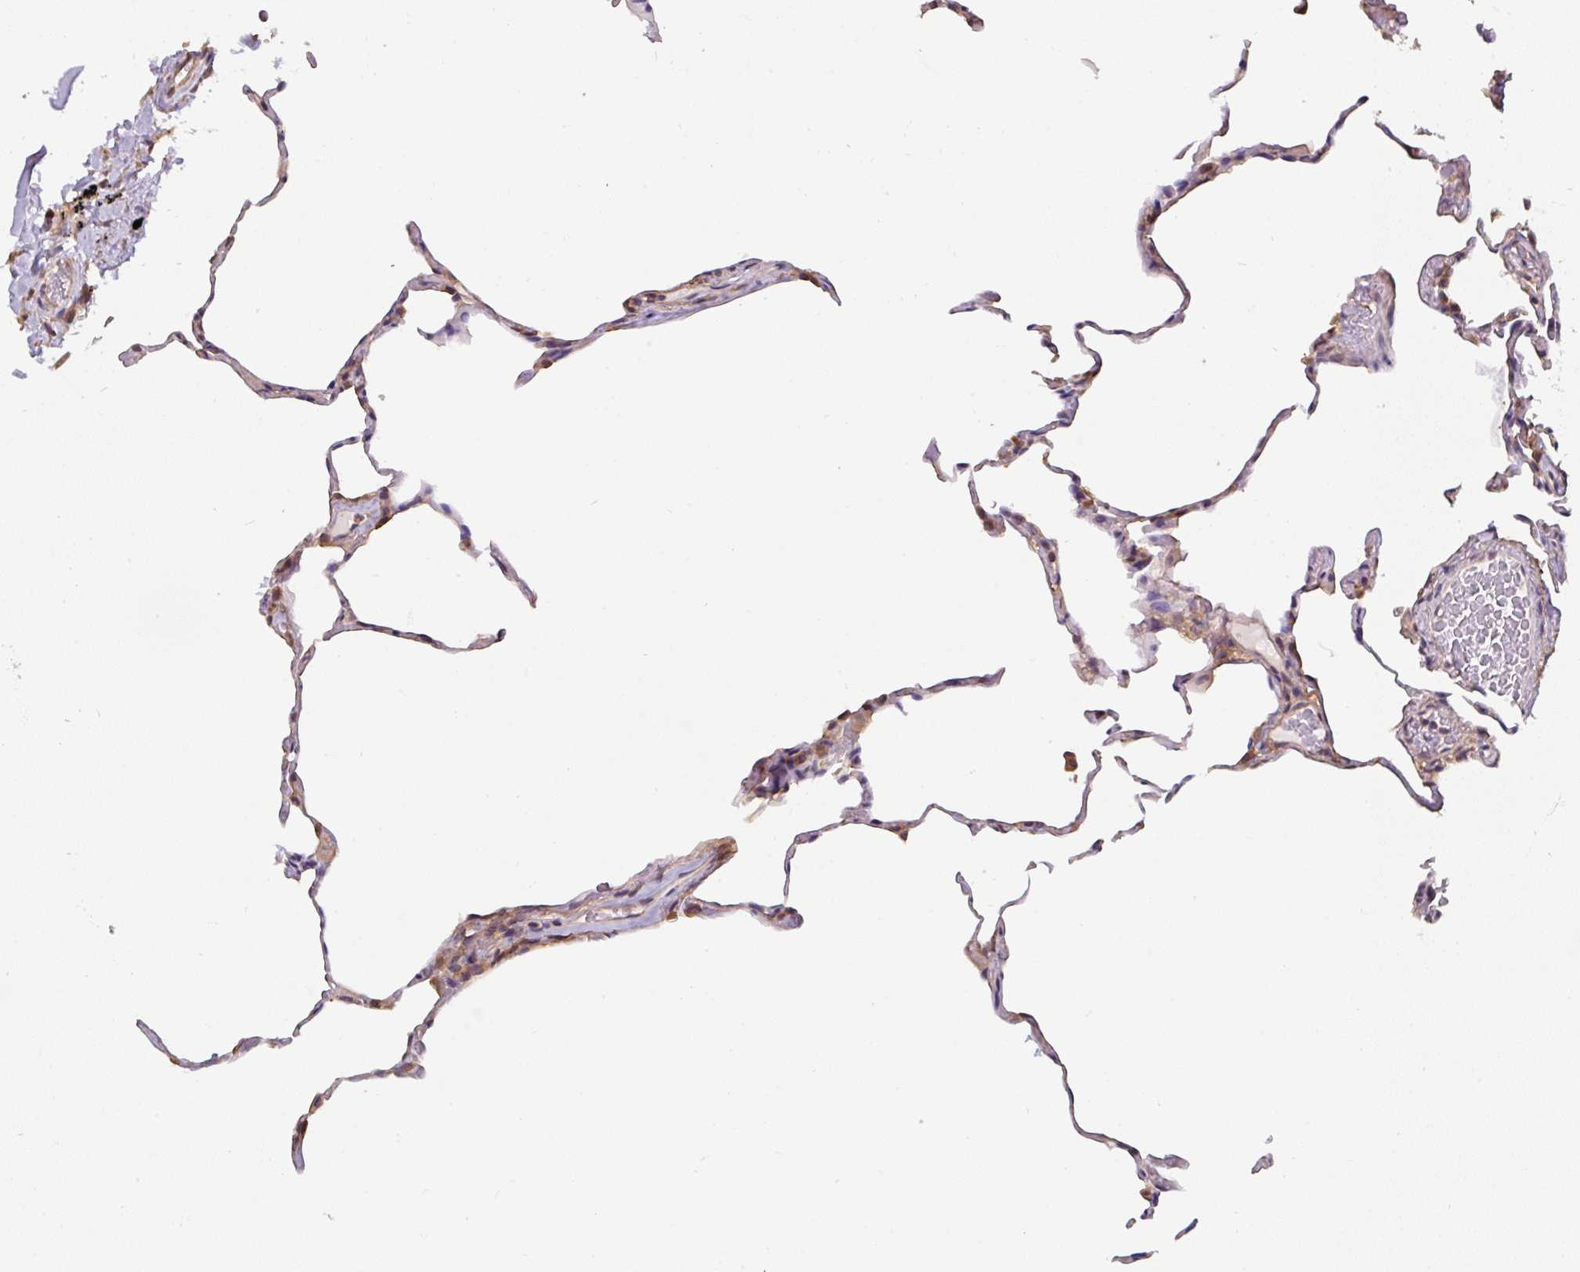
{"staining": {"intensity": "moderate", "quantity": "<25%", "location": "cytoplasmic/membranous"}, "tissue": "lung", "cell_type": "Alveolar cells", "image_type": "normal", "snomed": [{"axis": "morphology", "description": "Normal tissue, NOS"}, {"axis": "topography", "description": "Lung"}], "caption": "Immunohistochemistry (IHC) (DAB) staining of benign human lung shows moderate cytoplasmic/membranous protein positivity in approximately <25% of alveolar cells.", "gene": "ST13", "patient": {"sex": "female", "age": 57}}